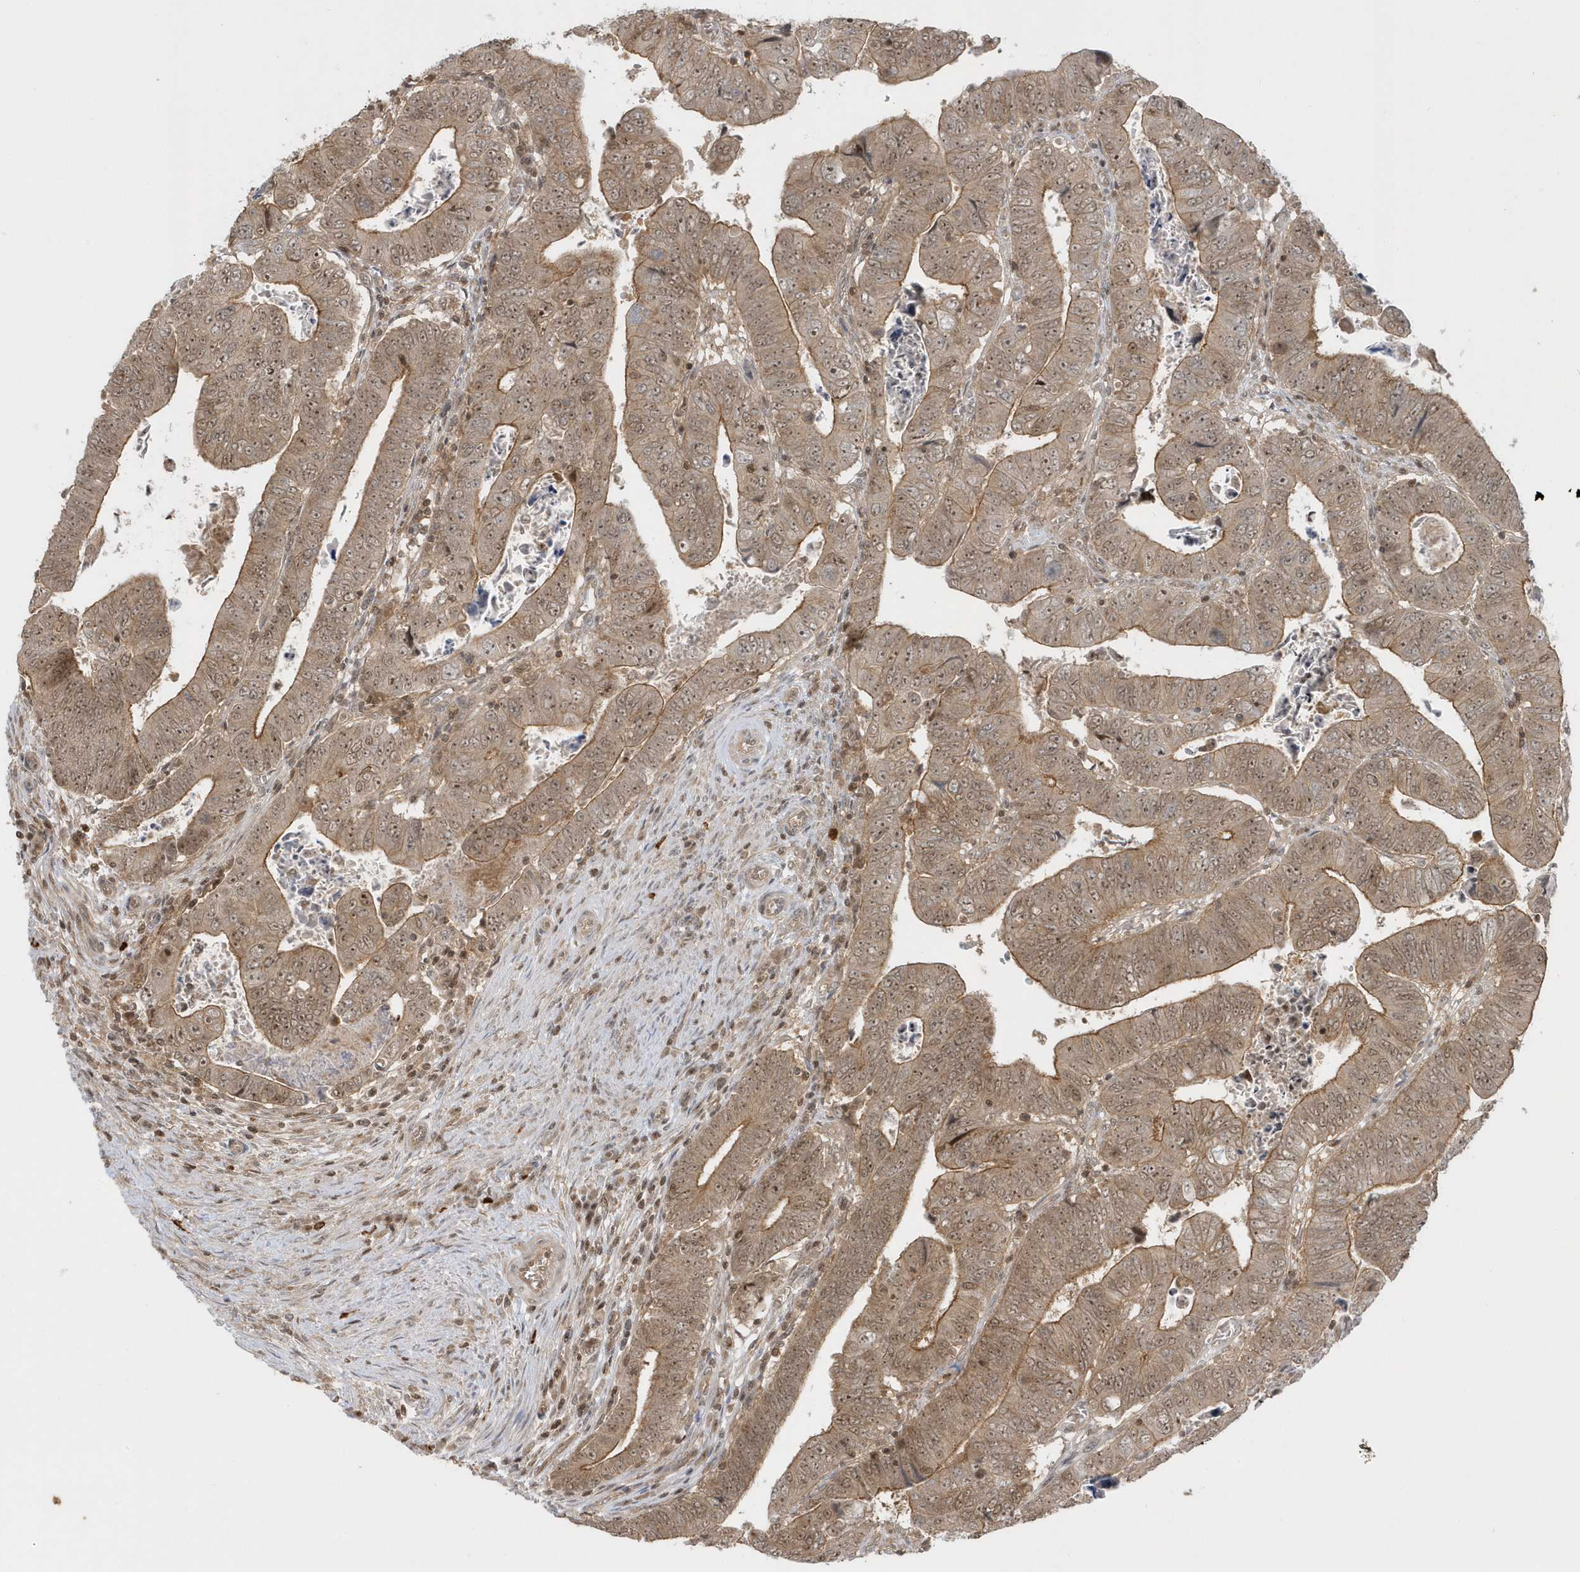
{"staining": {"intensity": "moderate", "quantity": ">75%", "location": "cytoplasmic/membranous,nuclear"}, "tissue": "colorectal cancer", "cell_type": "Tumor cells", "image_type": "cancer", "snomed": [{"axis": "morphology", "description": "Normal tissue, NOS"}, {"axis": "morphology", "description": "Adenocarcinoma, NOS"}, {"axis": "topography", "description": "Rectum"}], "caption": "Colorectal adenocarcinoma stained with a protein marker exhibits moderate staining in tumor cells.", "gene": "PPP1R7", "patient": {"sex": "female", "age": 65}}